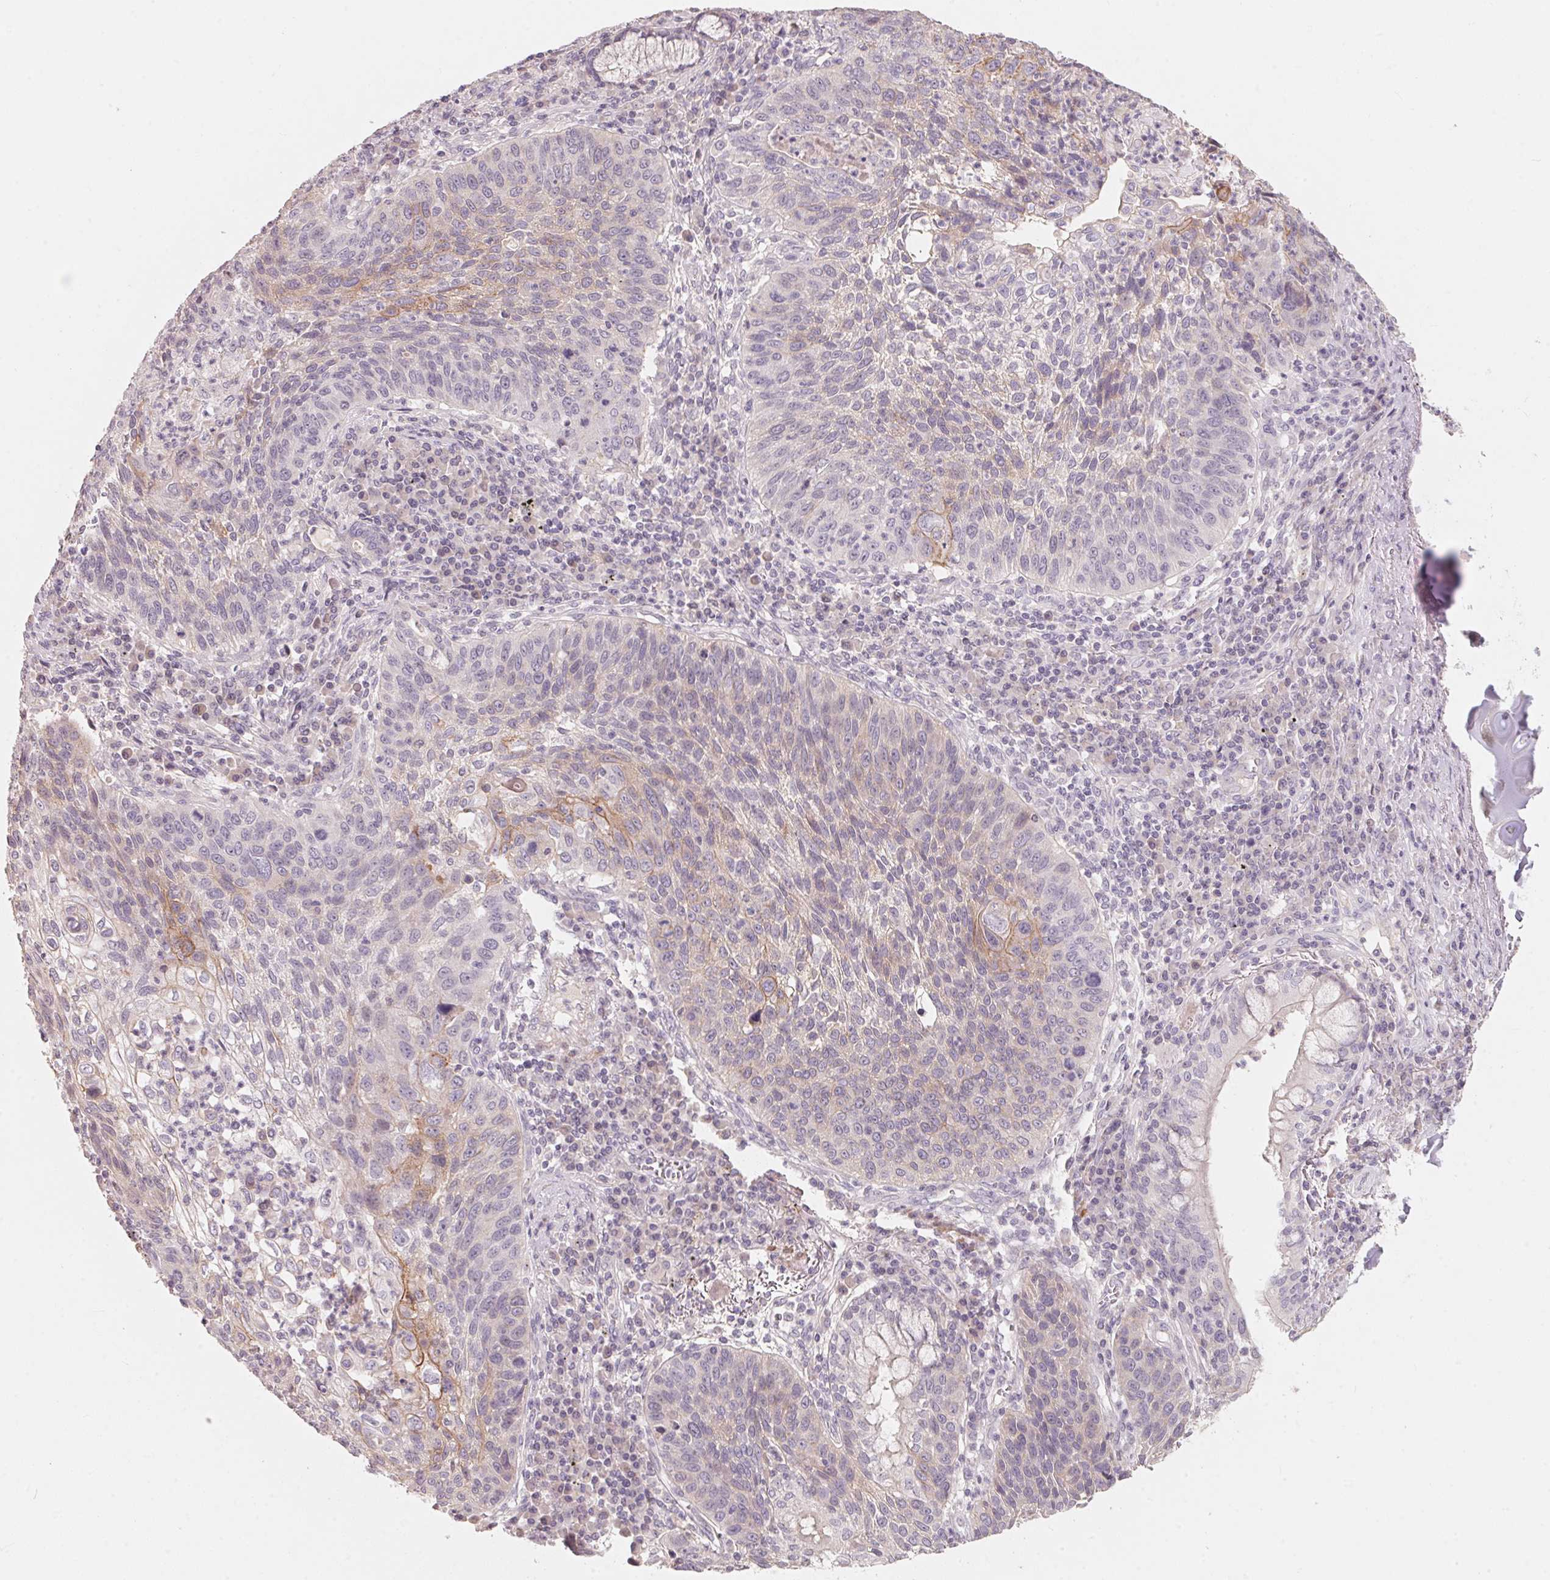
{"staining": {"intensity": "weak", "quantity": "<25%", "location": "cytoplasmic/membranous"}, "tissue": "lung cancer", "cell_type": "Tumor cells", "image_type": "cancer", "snomed": [{"axis": "morphology", "description": "Squamous cell carcinoma, NOS"}, {"axis": "morphology", "description": "Squamous cell carcinoma, metastatic, NOS"}, {"axis": "topography", "description": "Lung"}, {"axis": "topography", "description": "Pleura, NOS"}], "caption": "Protein analysis of lung squamous cell carcinoma shows no significant positivity in tumor cells.", "gene": "TP53AIP1", "patient": {"sex": "male", "age": 72}}